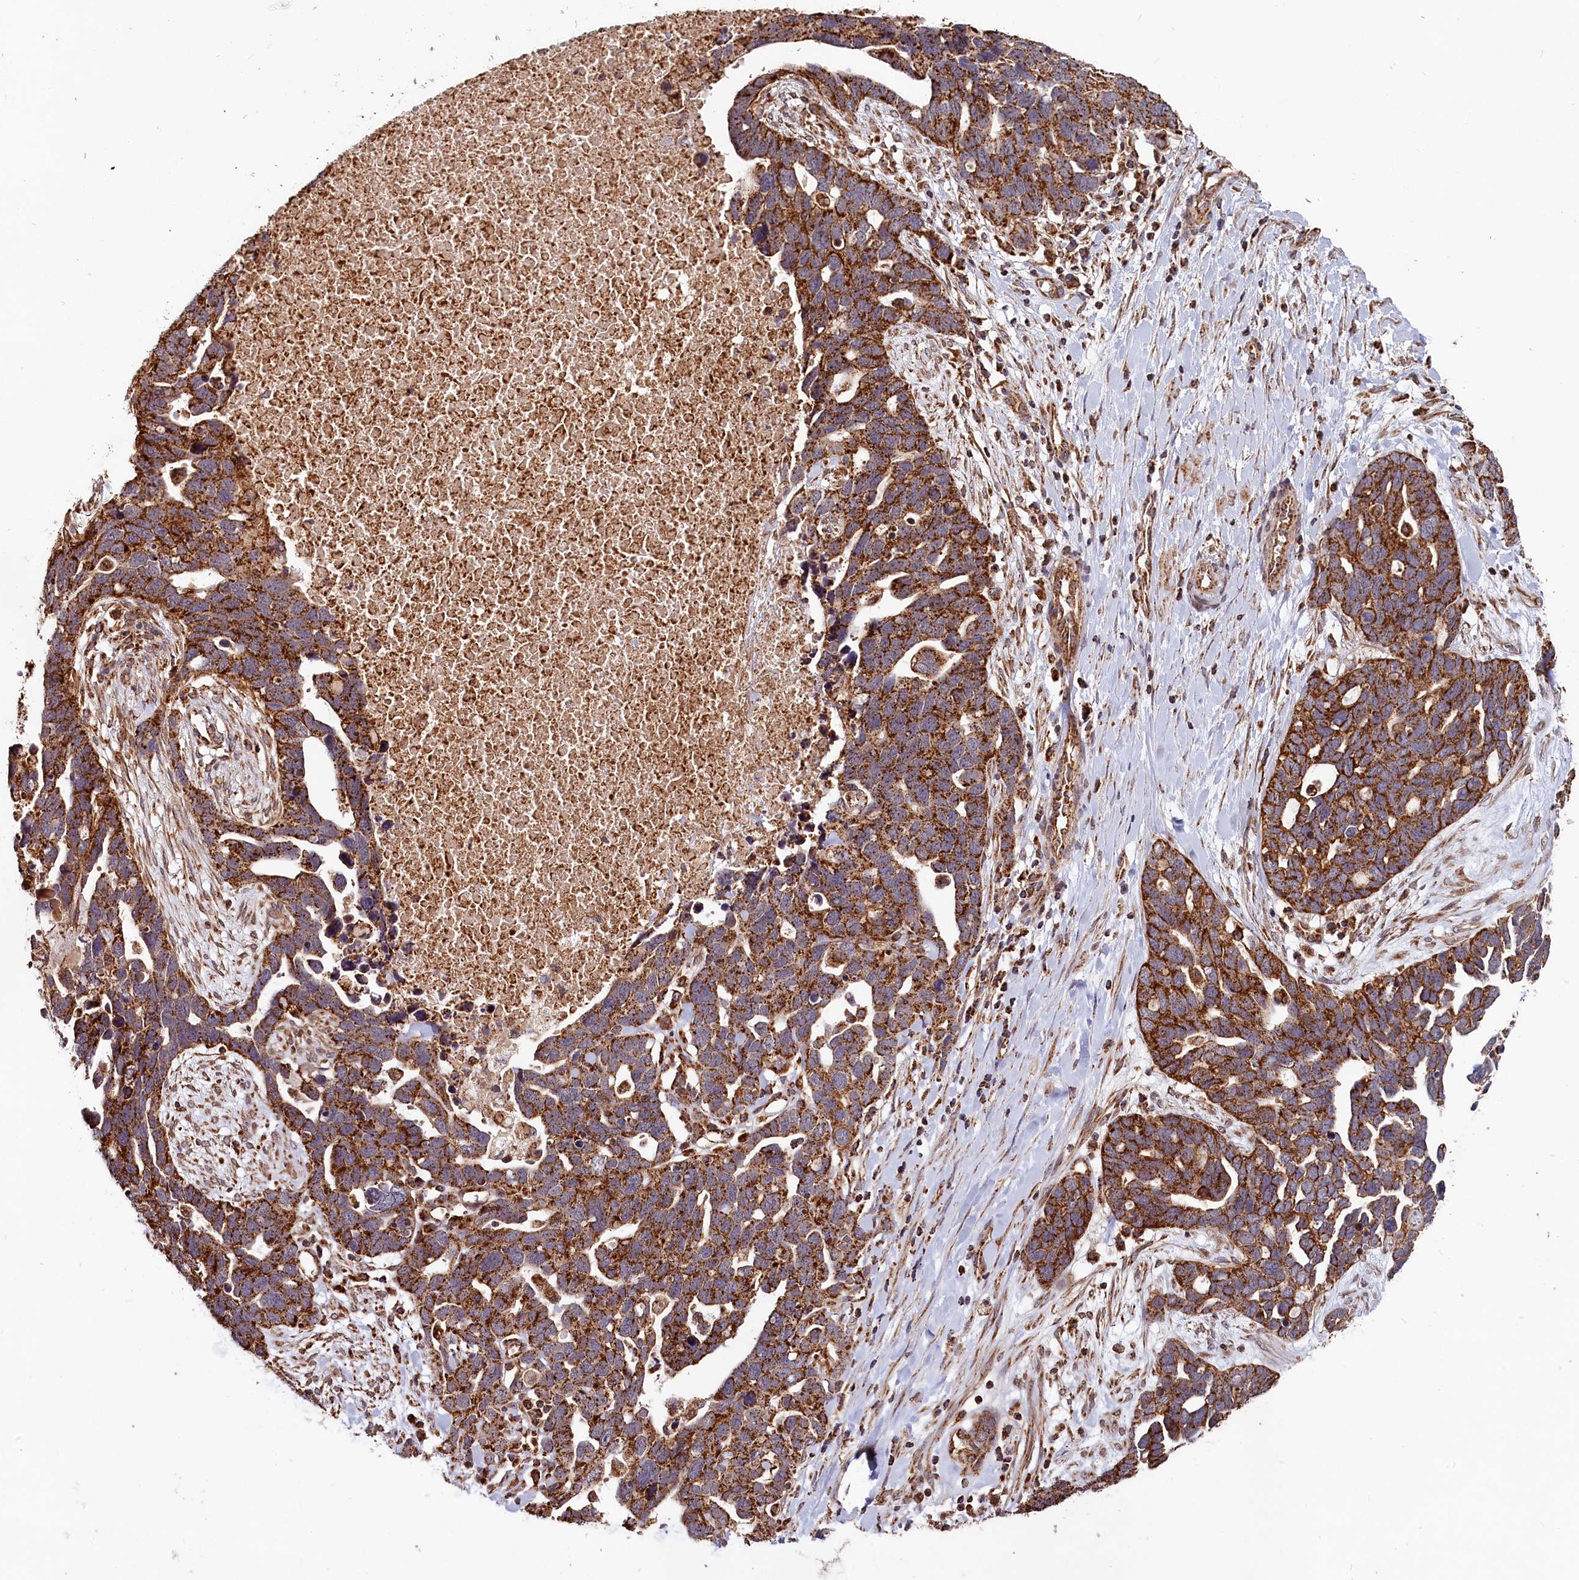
{"staining": {"intensity": "strong", "quantity": ">75%", "location": "cytoplasmic/membranous"}, "tissue": "ovarian cancer", "cell_type": "Tumor cells", "image_type": "cancer", "snomed": [{"axis": "morphology", "description": "Cystadenocarcinoma, serous, NOS"}, {"axis": "topography", "description": "Ovary"}], "caption": "A high amount of strong cytoplasmic/membranous expression is present in about >75% of tumor cells in serous cystadenocarcinoma (ovarian) tissue.", "gene": "MACROD1", "patient": {"sex": "female", "age": 54}}